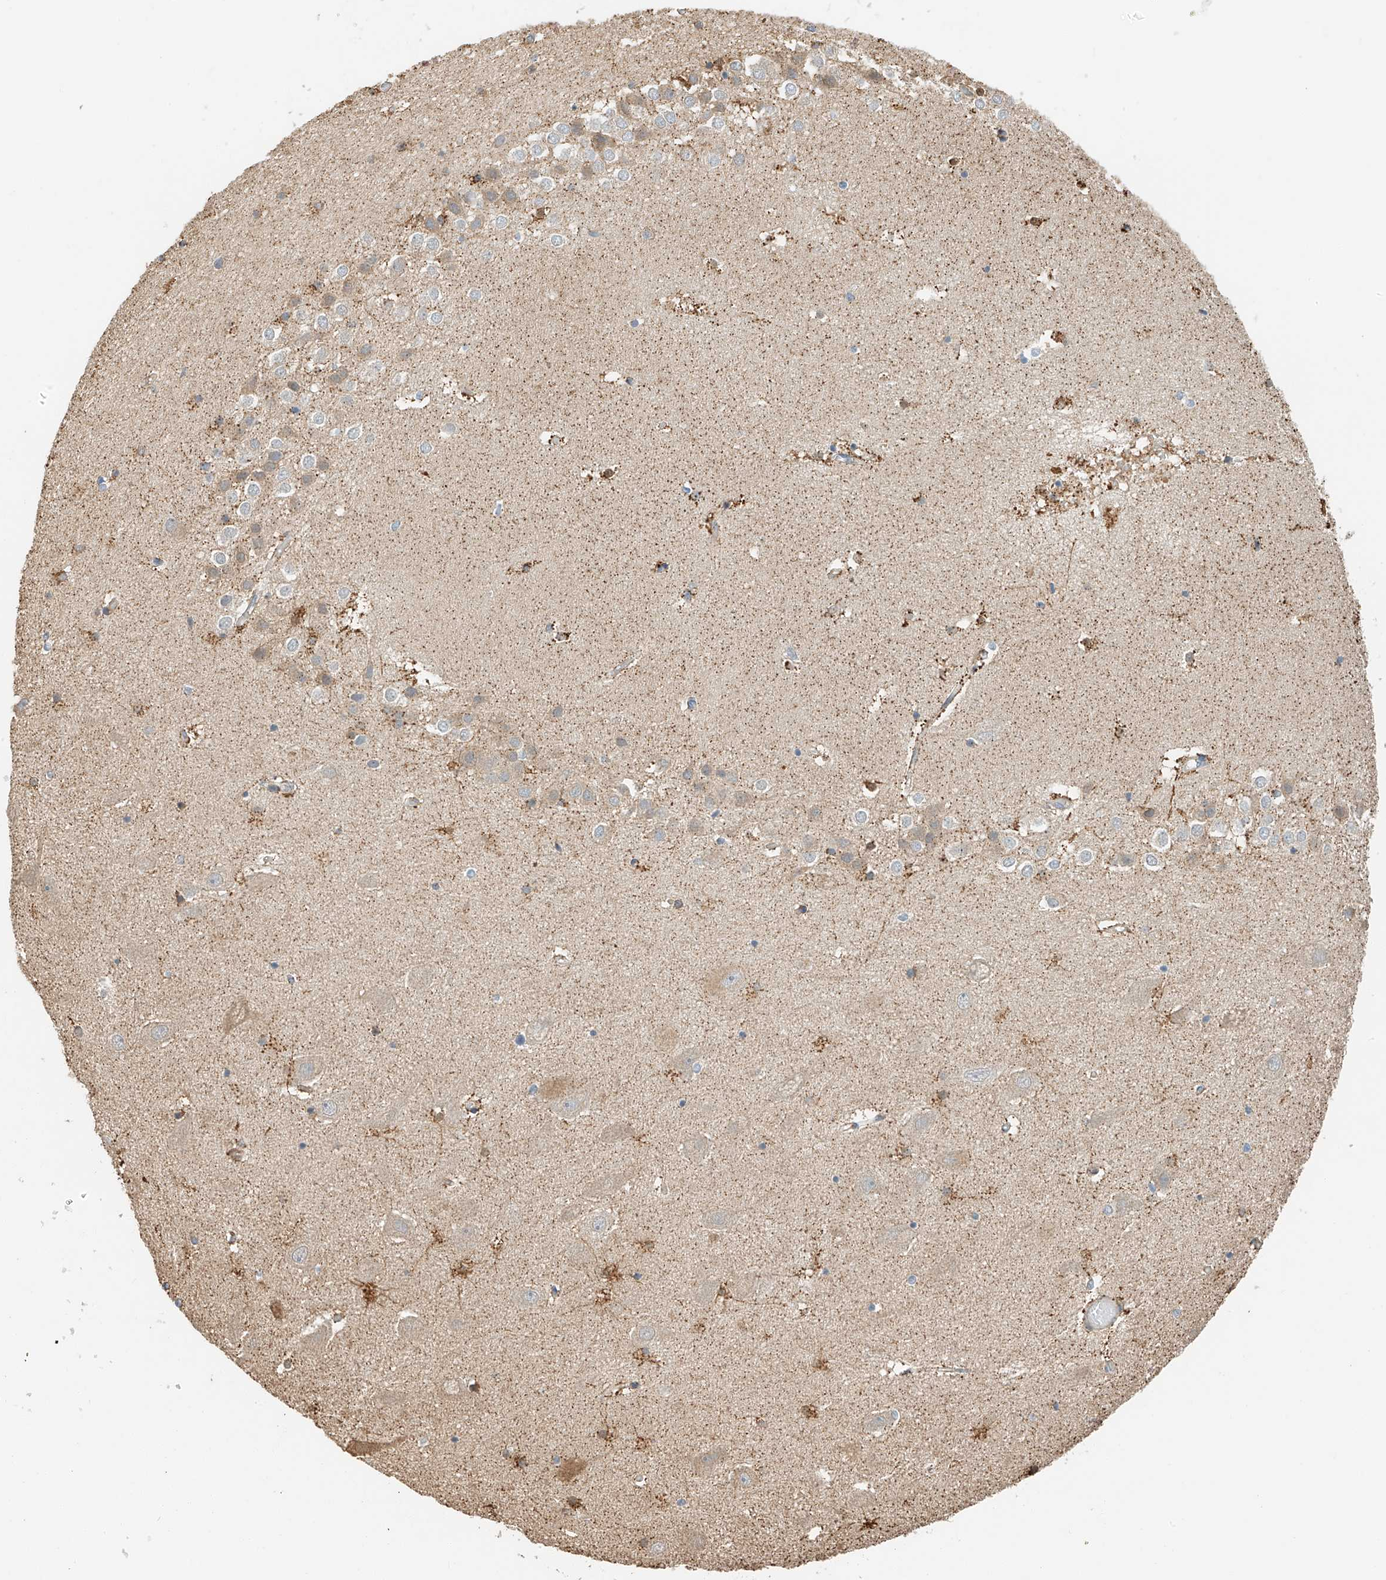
{"staining": {"intensity": "strong", "quantity": "25%-75%", "location": "cytoplasmic/membranous,nuclear"}, "tissue": "hippocampus", "cell_type": "Glial cells", "image_type": "normal", "snomed": [{"axis": "morphology", "description": "Normal tissue, NOS"}, {"axis": "topography", "description": "Hippocampus"}], "caption": "DAB immunohistochemical staining of unremarkable human hippocampus shows strong cytoplasmic/membranous,nuclear protein positivity in approximately 25%-75% of glial cells. (brown staining indicates protein expression, while blue staining denotes nuclei).", "gene": "YIPF7", "patient": {"sex": "female", "age": 52}}